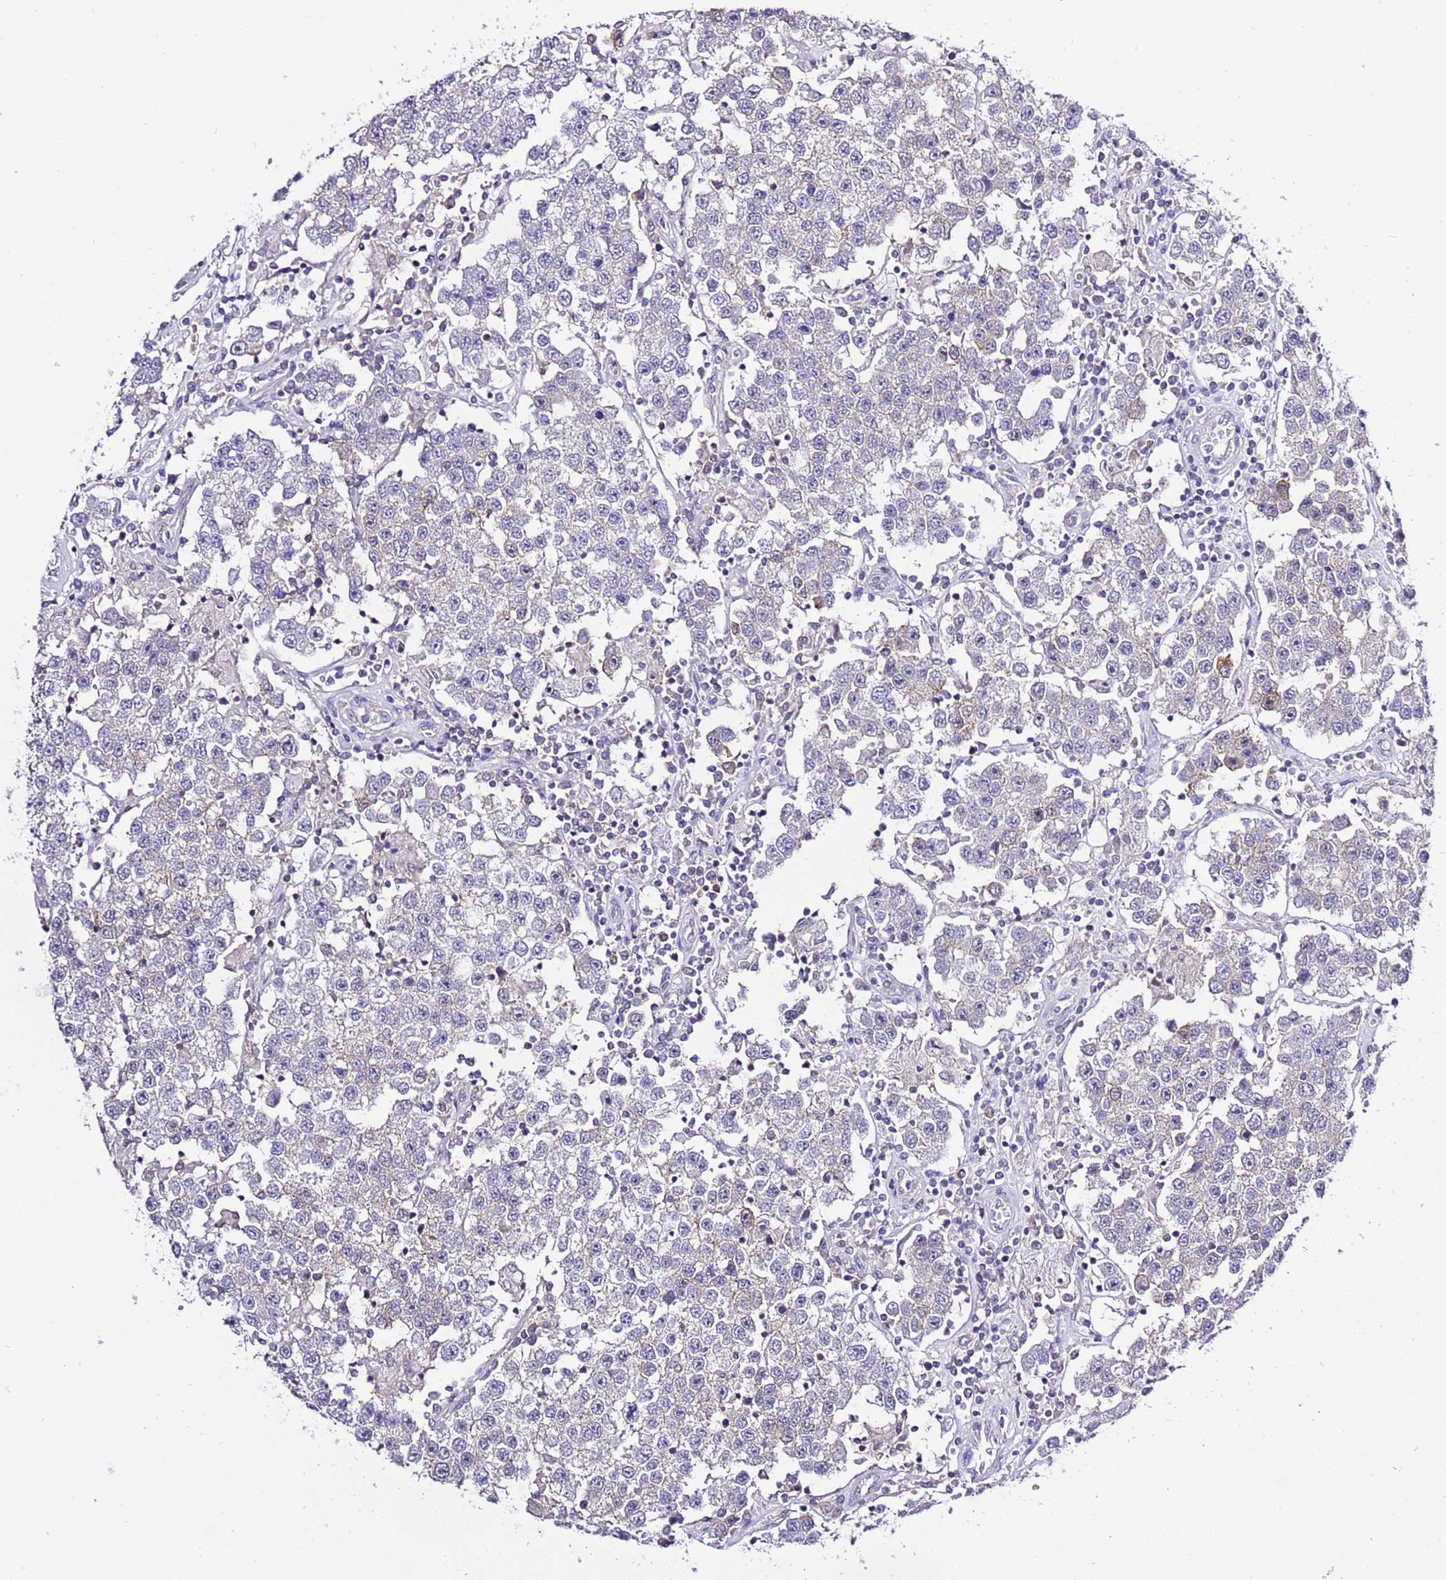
{"staining": {"intensity": "negative", "quantity": "none", "location": "none"}, "tissue": "testis cancer", "cell_type": "Tumor cells", "image_type": "cancer", "snomed": [{"axis": "morphology", "description": "Seminoma, NOS"}, {"axis": "topography", "description": "Testis"}], "caption": "A micrograph of human seminoma (testis) is negative for staining in tumor cells.", "gene": "STIP1", "patient": {"sex": "male", "age": 37}}